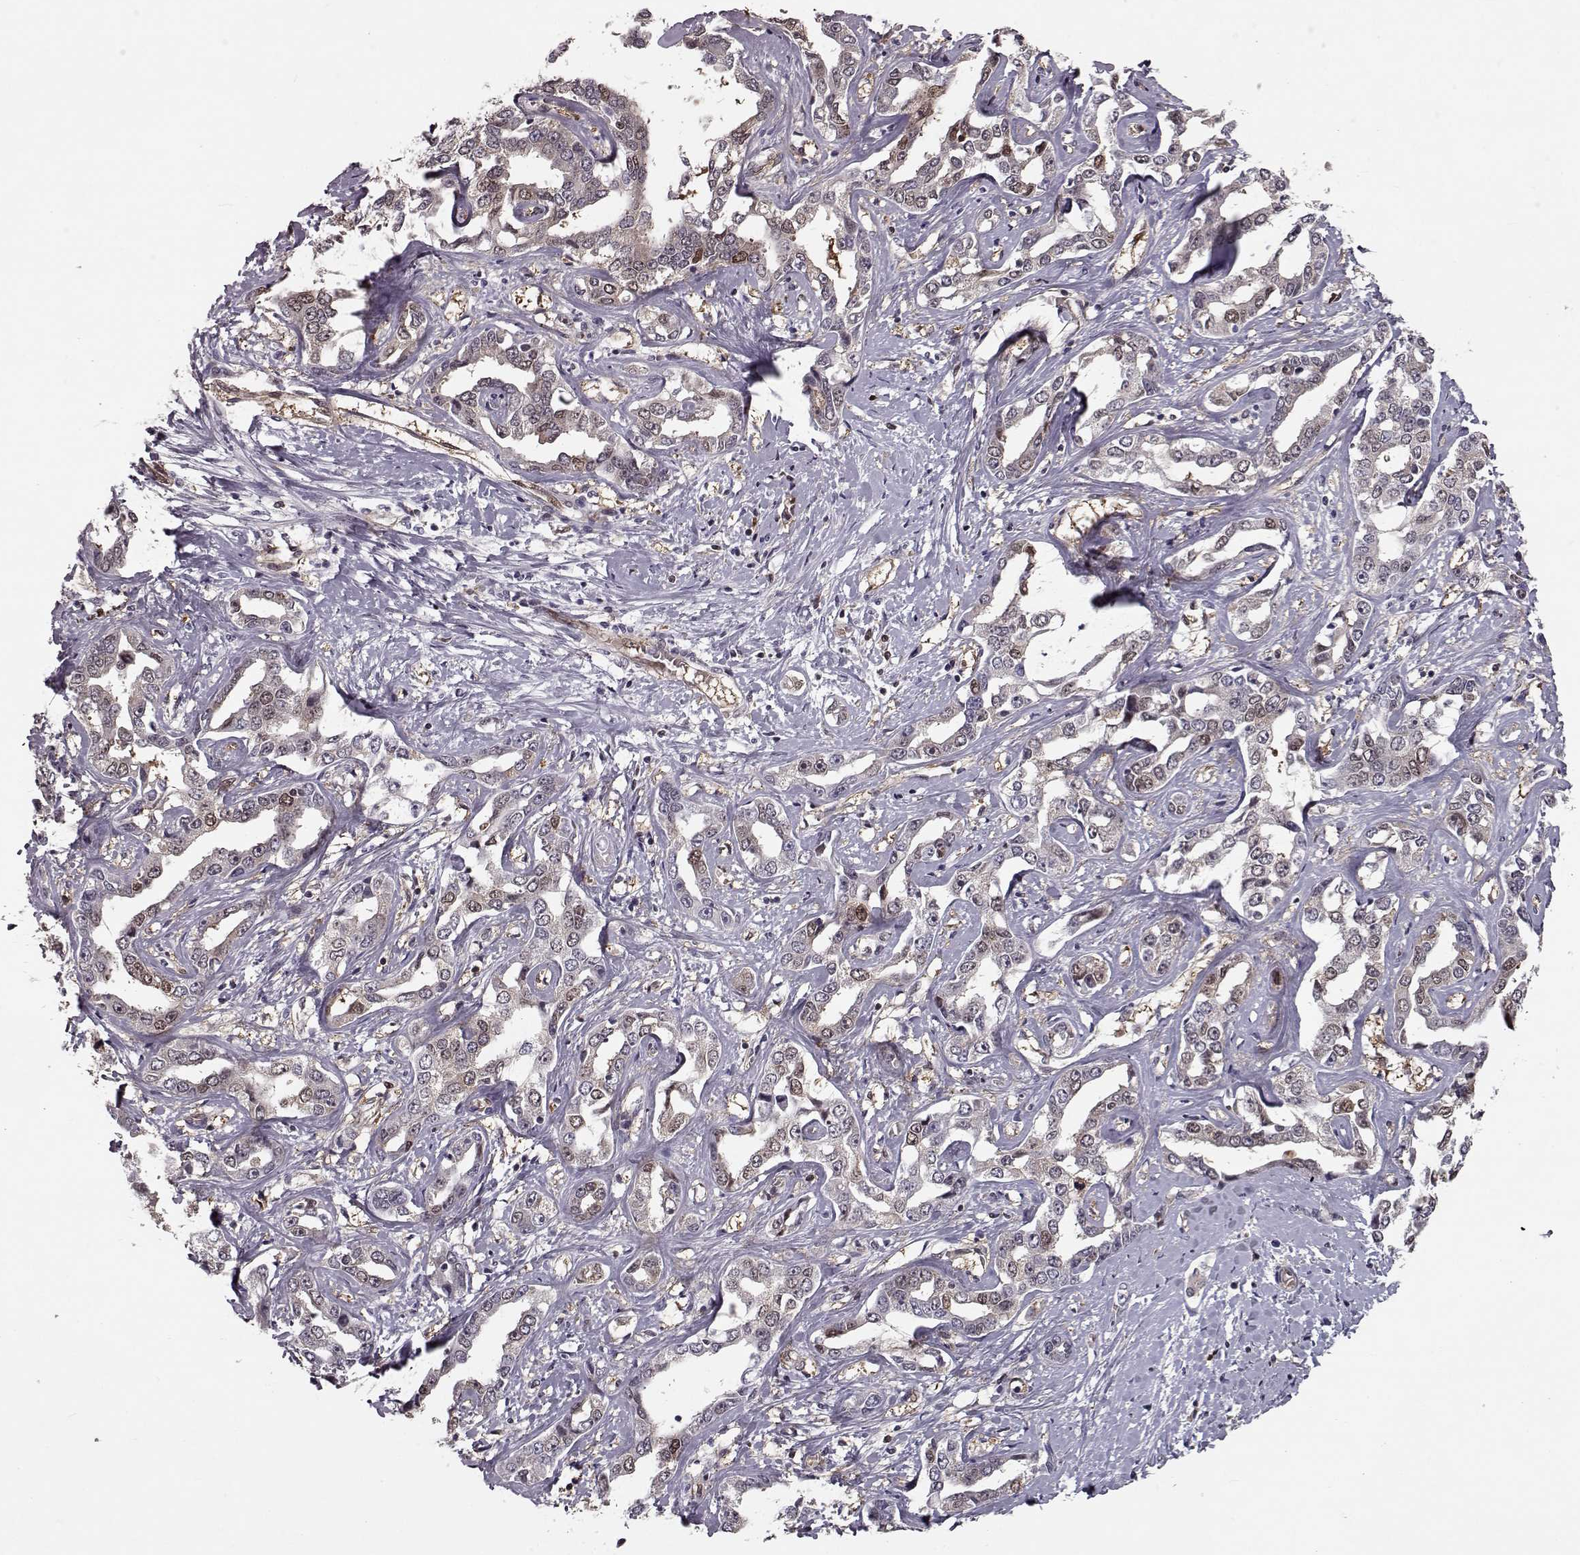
{"staining": {"intensity": "moderate", "quantity": "<25%", "location": "cytoplasmic/membranous,nuclear"}, "tissue": "liver cancer", "cell_type": "Tumor cells", "image_type": "cancer", "snomed": [{"axis": "morphology", "description": "Cholangiocarcinoma"}, {"axis": "topography", "description": "Liver"}], "caption": "Immunohistochemistry (IHC) (DAB) staining of cholangiocarcinoma (liver) exhibits moderate cytoplasmic/membranous and nuclear protein positivity in about <25% of tumor cells. (Brightfield microscopy of DAB IHC at high magnification).", "gene": "RANBP1", "patient": {"sex": "male", "age": 59}}